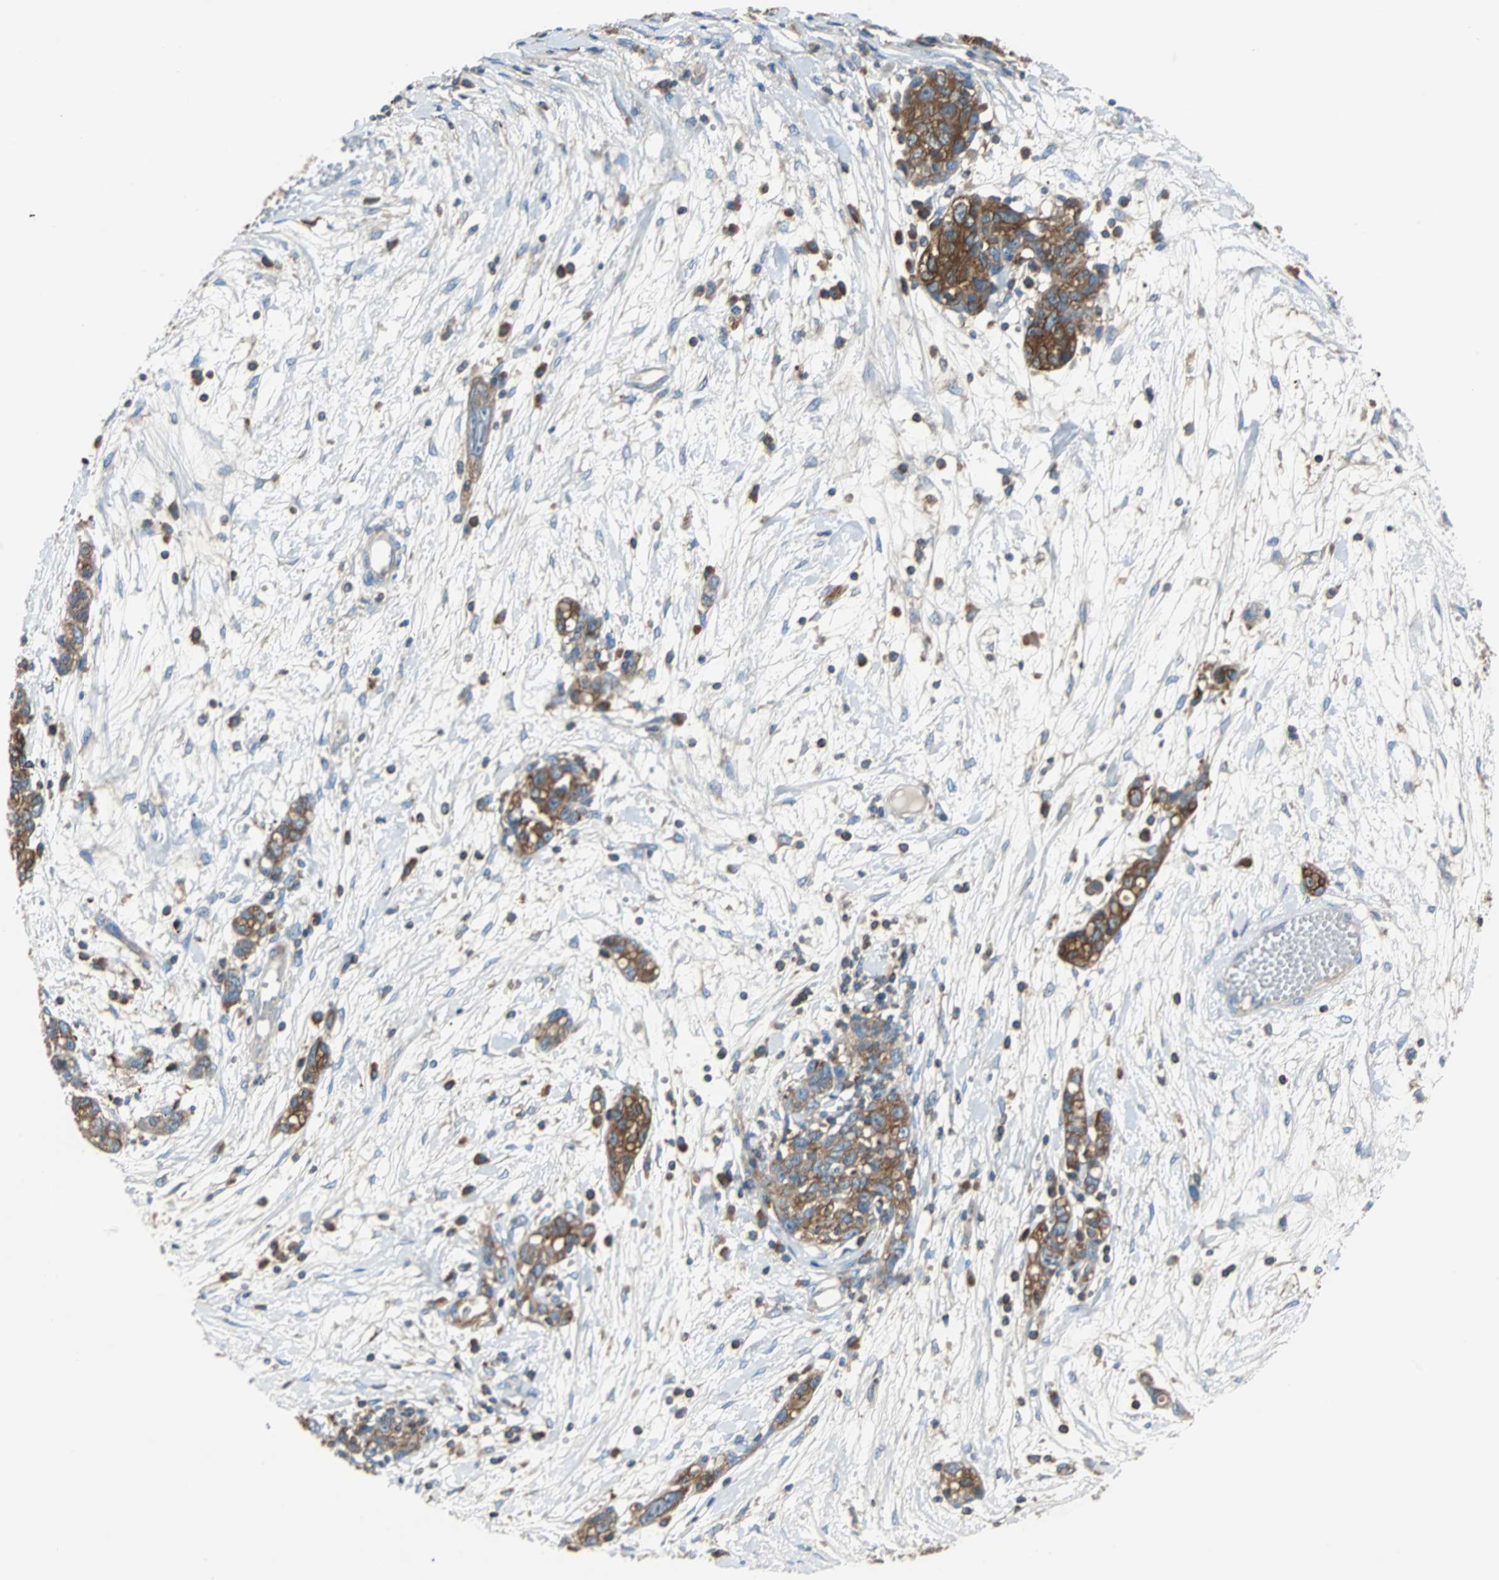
{"staining": {"intensity": "strong", "quantity": ">75%", "location": "cytoplasmic/membranous"}, "tissue": "ovarian cancer", "cell_type": "Tumor cells", "image_type": "cancer", "snomed": [{"axis": "morphology", "description": "Cystadenocarcinoma, serous, NOS"}, {"axis": "topography", "description": "Ovary"}], "caption": "Strong cytoplasmic/membranous staining is seen in approximately >75% of tumor cells in ovarian cancer (serous cystadenocarcinoma). (IHC, brightfield microscopy, high magnification).", "gene": "TSC22D4", "patient": {"sex": "female", "age": 71}}